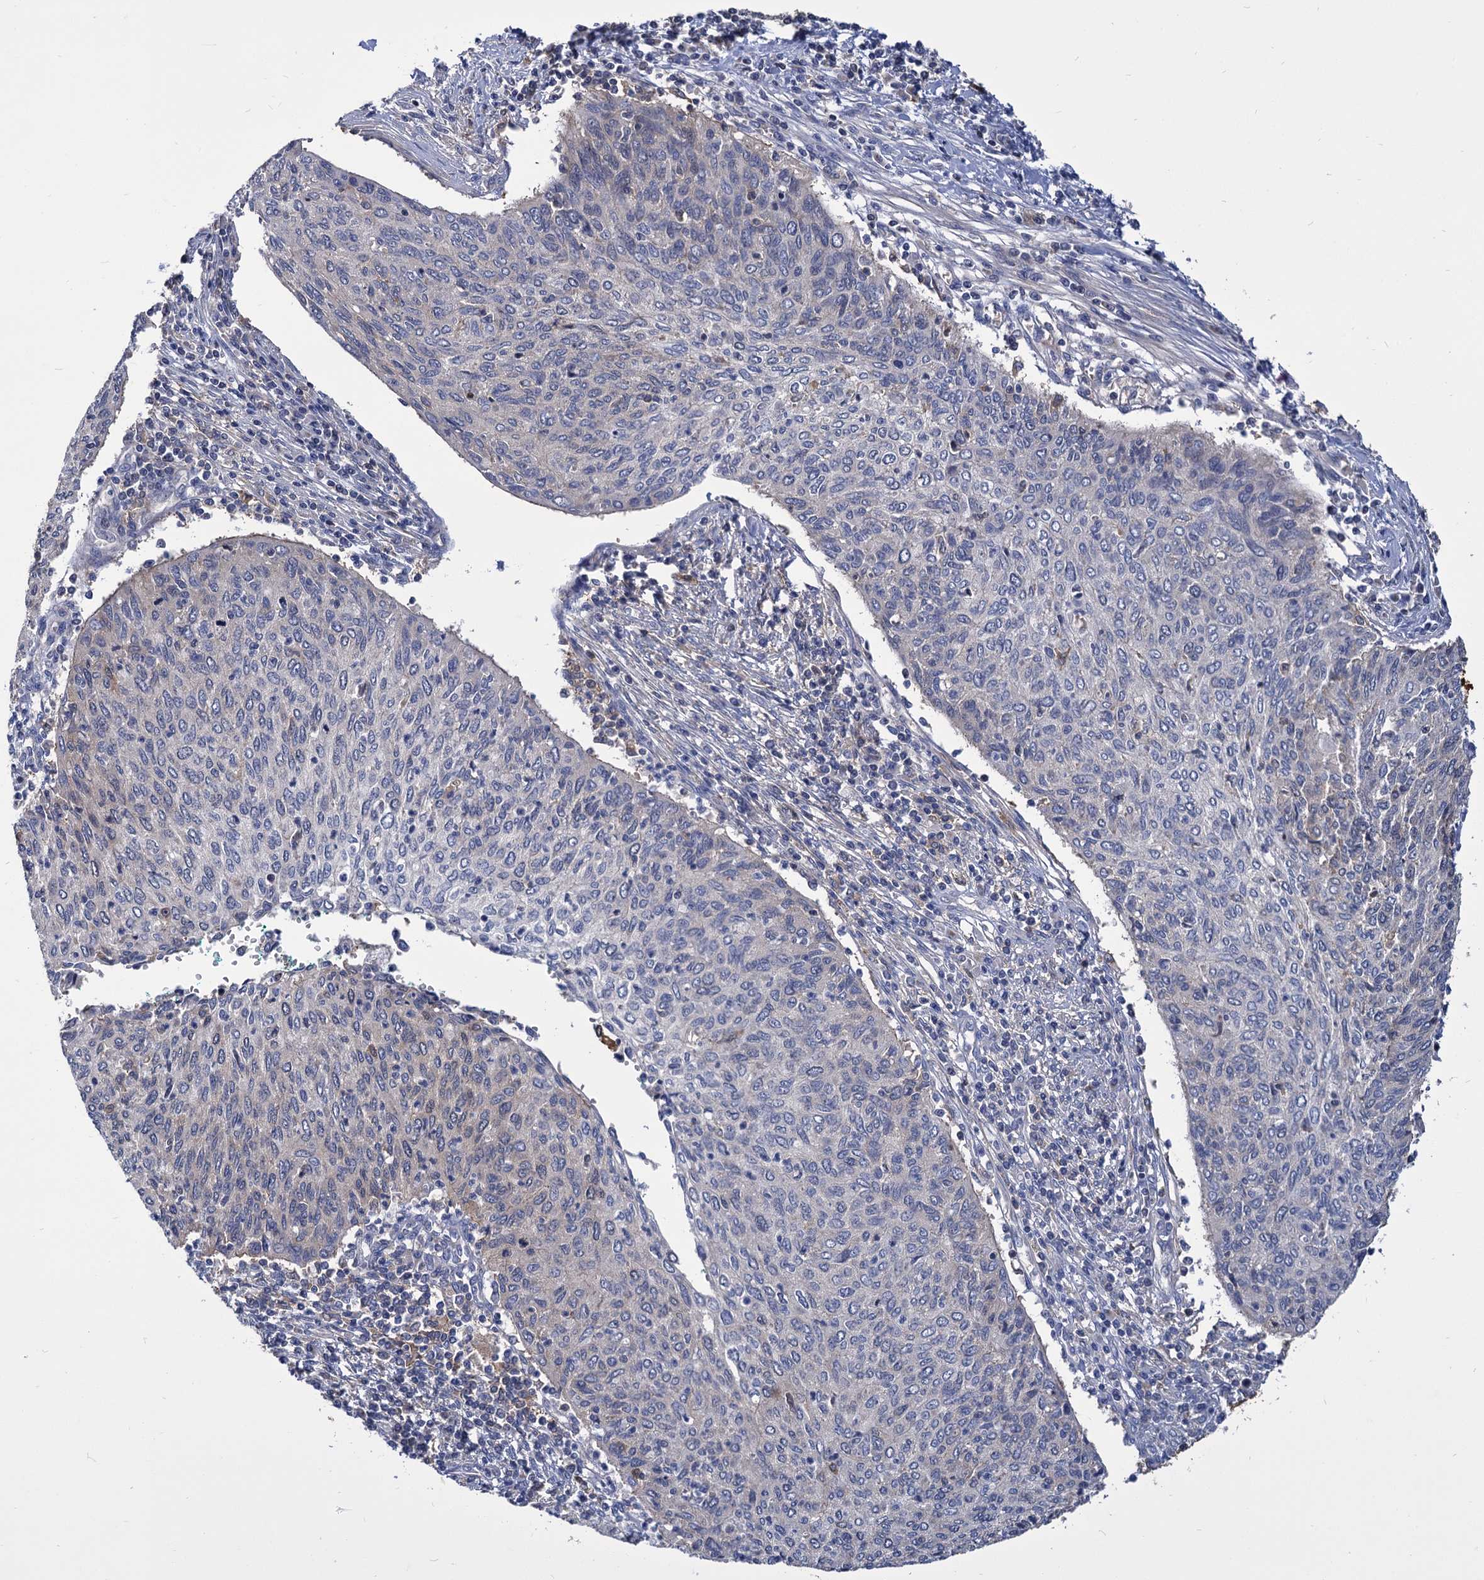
{"staining": {"intensity": "negative", "quantity": "none", "location": "none"}, "tissue": "cervical cancer", "cell_type": "Tumor cells", "image_type": "cancer", "snomed": [{"axis": "morphology", "description": "Squamous cell carcinoma, NOS"}, {"axis": "topography", "description": "Cervix"}], "caption": "Histopathology image shows no significant protein expression in tumor cells of cervical cancer (squamous cell carcinoma). (Stains: DAB immunohistochemistry (IHC) with hematoxylin counter stain, Microscopy: brightfield microscopy at high magnification).", "gene": "GCLC", "patient": {"sex": "female", "age": 38}}